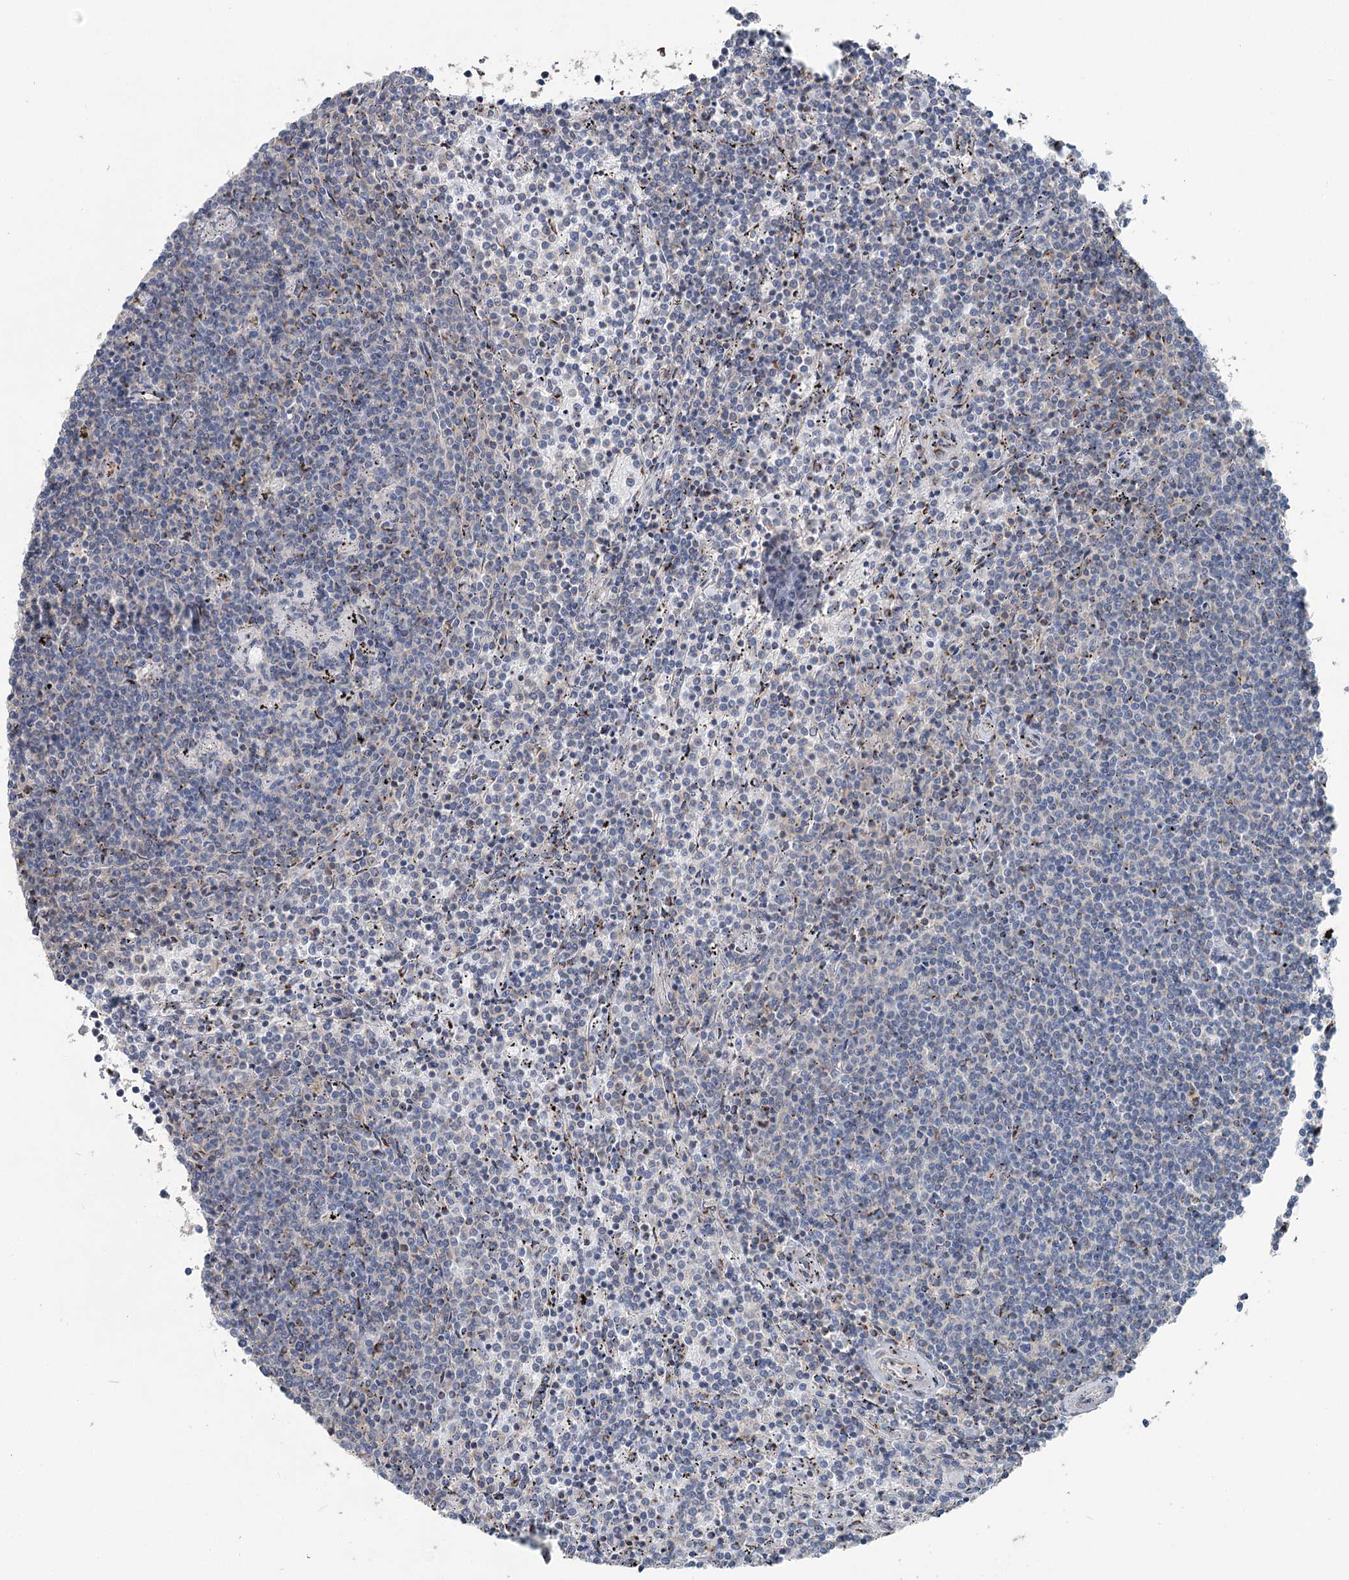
{"staining": {"intensity": "negative", "quantity": "none", "location": "none"}, "tissue": "lymphoma", "cell_type": "Tumor cells", "image_type": "cancer", "snomed": [{"axis": "morphology", "description": "Malignant lymphoma, non-Hodgkin's type, Low grade"}, {"axis": "topography", "description": "Spleen"}], "caption": "Immunohistochemical staining of lymphoma exhibits no significant positivity in tumor cells.", "gene": "ITIH5", "patient": {"sex": "female", "age": 50}}